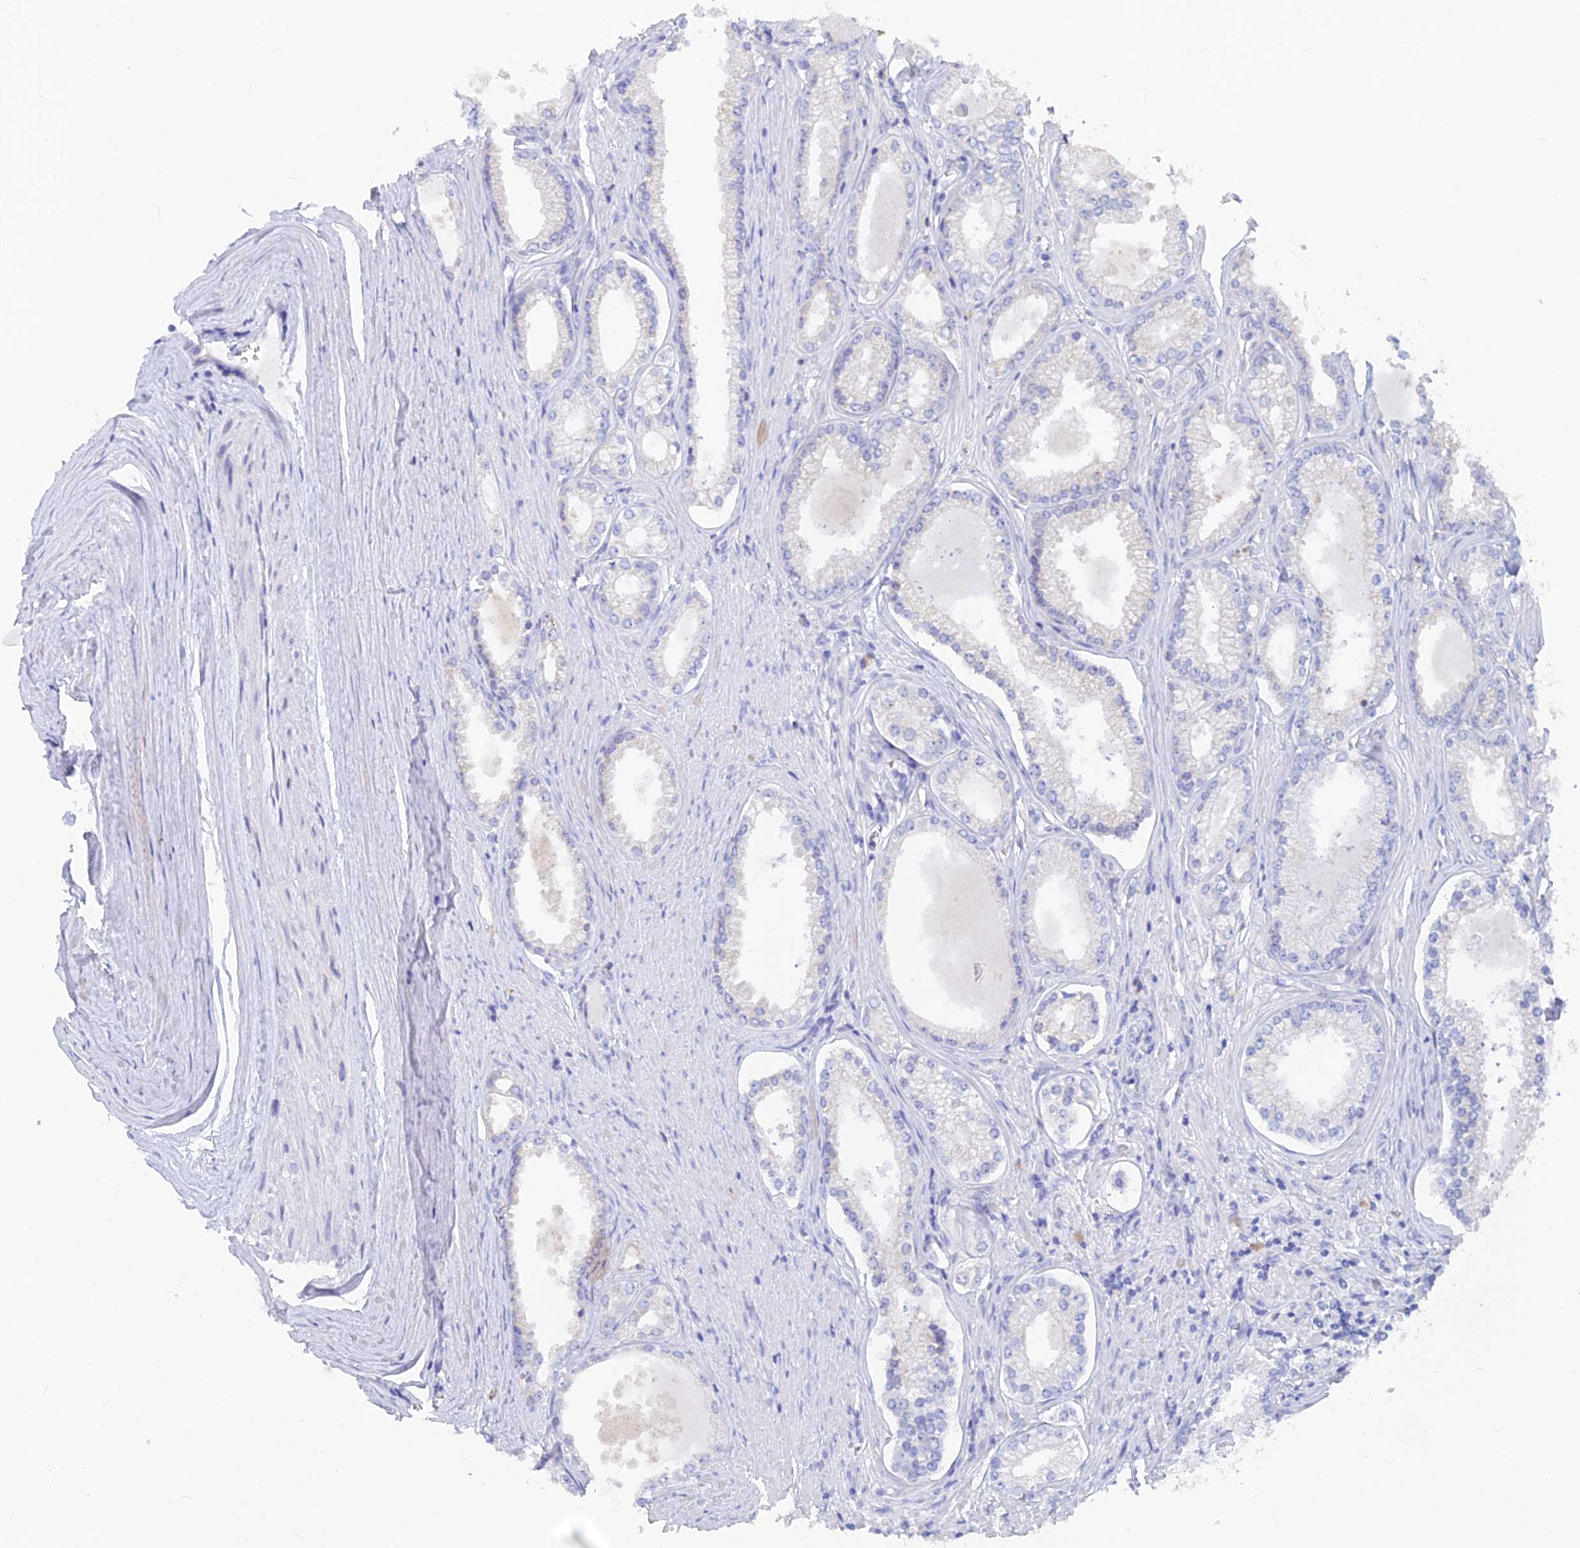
{"staining": {"intensity": "negative", "quantity": "none", "location": "none"}, "tissue": "prostate cancer", "cell_type": "Tumor cells", "image_type": "cancer", "snomed": [{"axis": "morphology", "description": "Adenocarcinoma, High grade"}, {"axis": "topography", "description": "Prostate"}], "caption": "An IHC photomicrograph of prostate cancer is shown. There is no staining in tumor cells of prostate cancer.", "gene": "WDR35", "patient": {"sex": "male", "age": 68}}